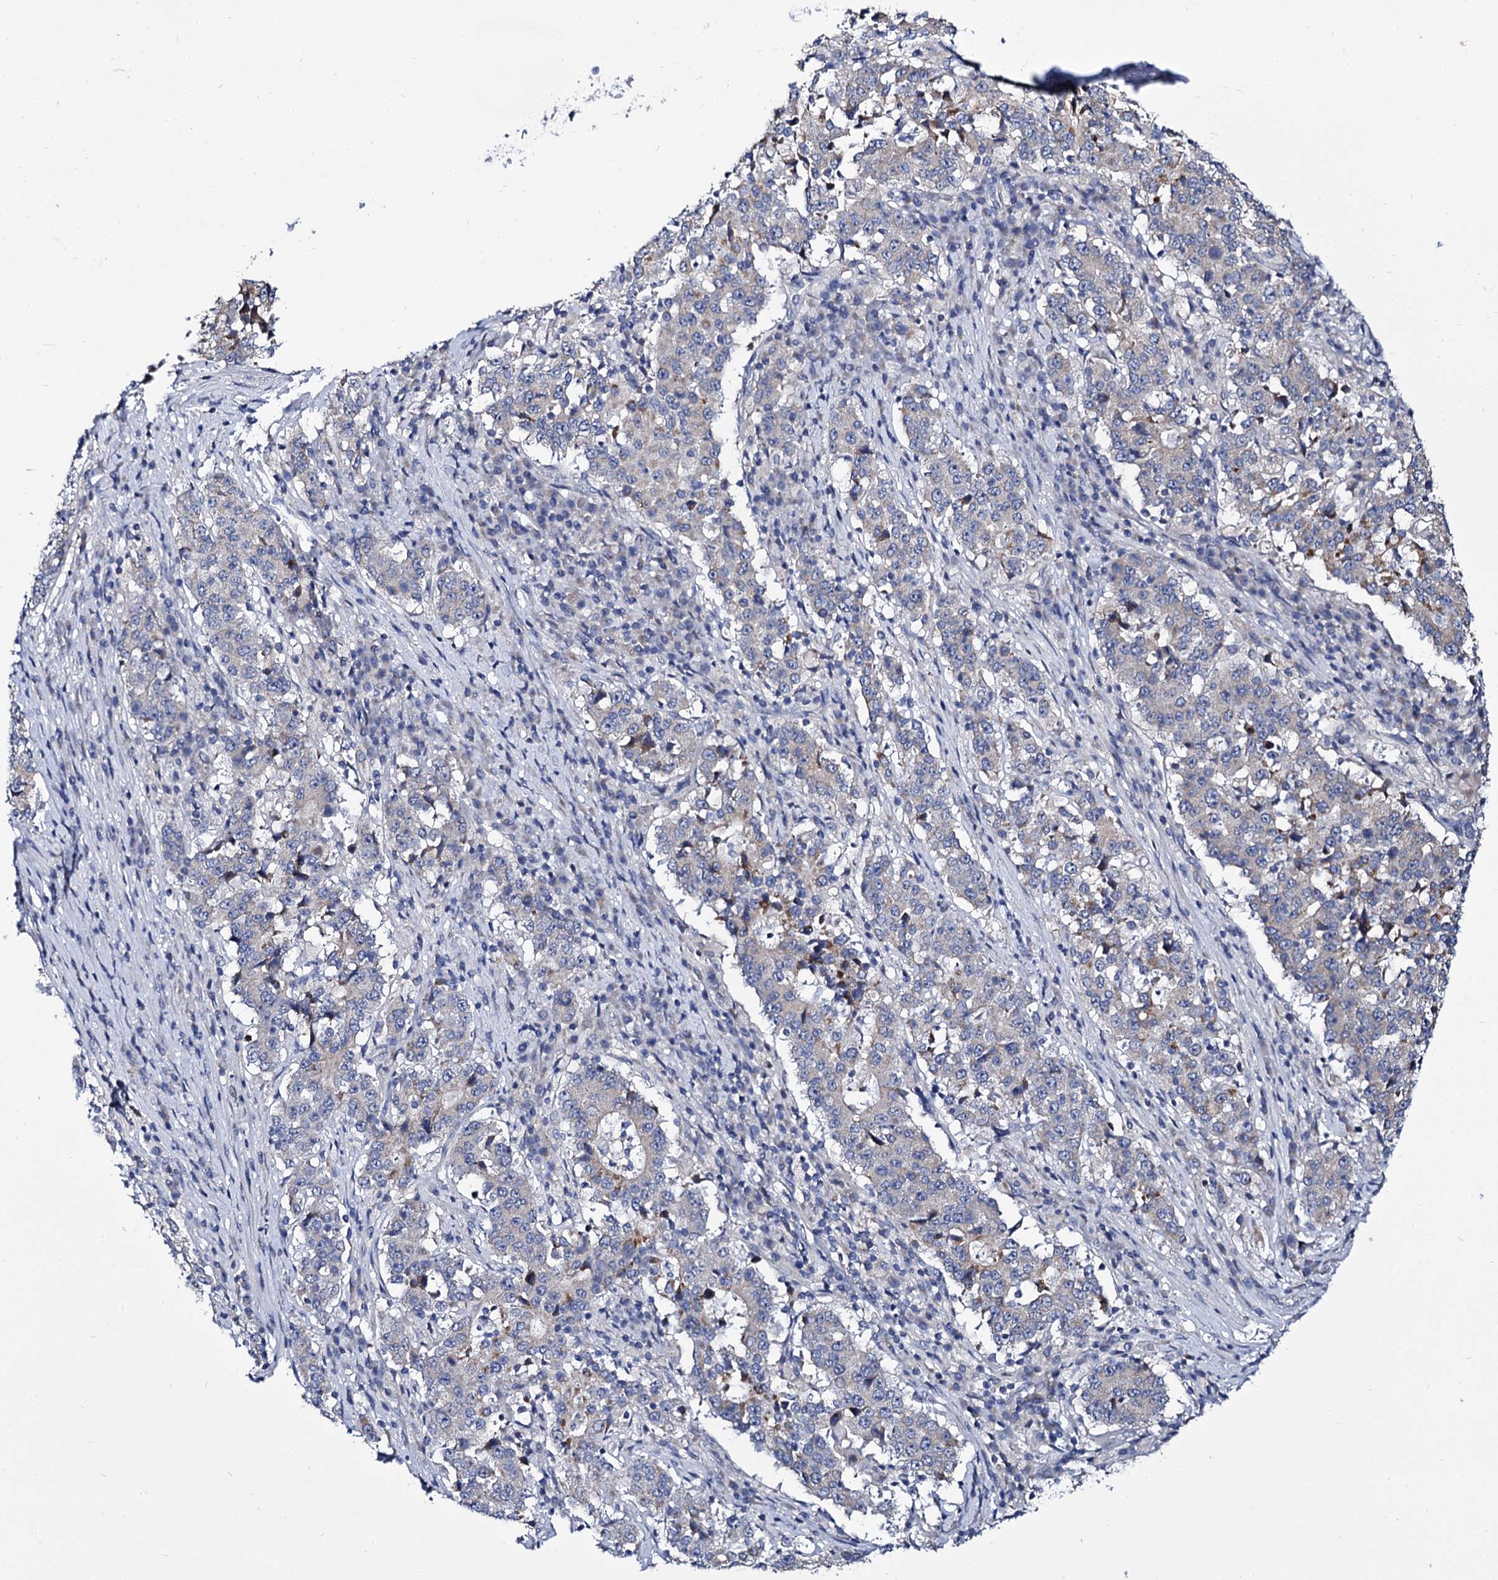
{"staining": {"intensity": "weak", "quantity": "<25%", "location": "cytoplasmic/membranous"}, "tissue": "stomach cancer", "cell_type": "Tumor cells", "image_type": "cancer", "snomed": [{"axis": "morphology", "description": "Adenocarcinoma, NOS"}, {"axis": "topography", "description": "Stomach"}], "caption": "Immunohistochemistry (IHC) histopathology image of stomach adenocarcinoma stained for a protein (brown), which shows no expression in tumor cells. (DAB (3,3'-diaminobenzidine) immunohistochemistry with hematoxylin counter stain).", "gene": "PANX2", "patient": {"sex": "male", "age": 59}}